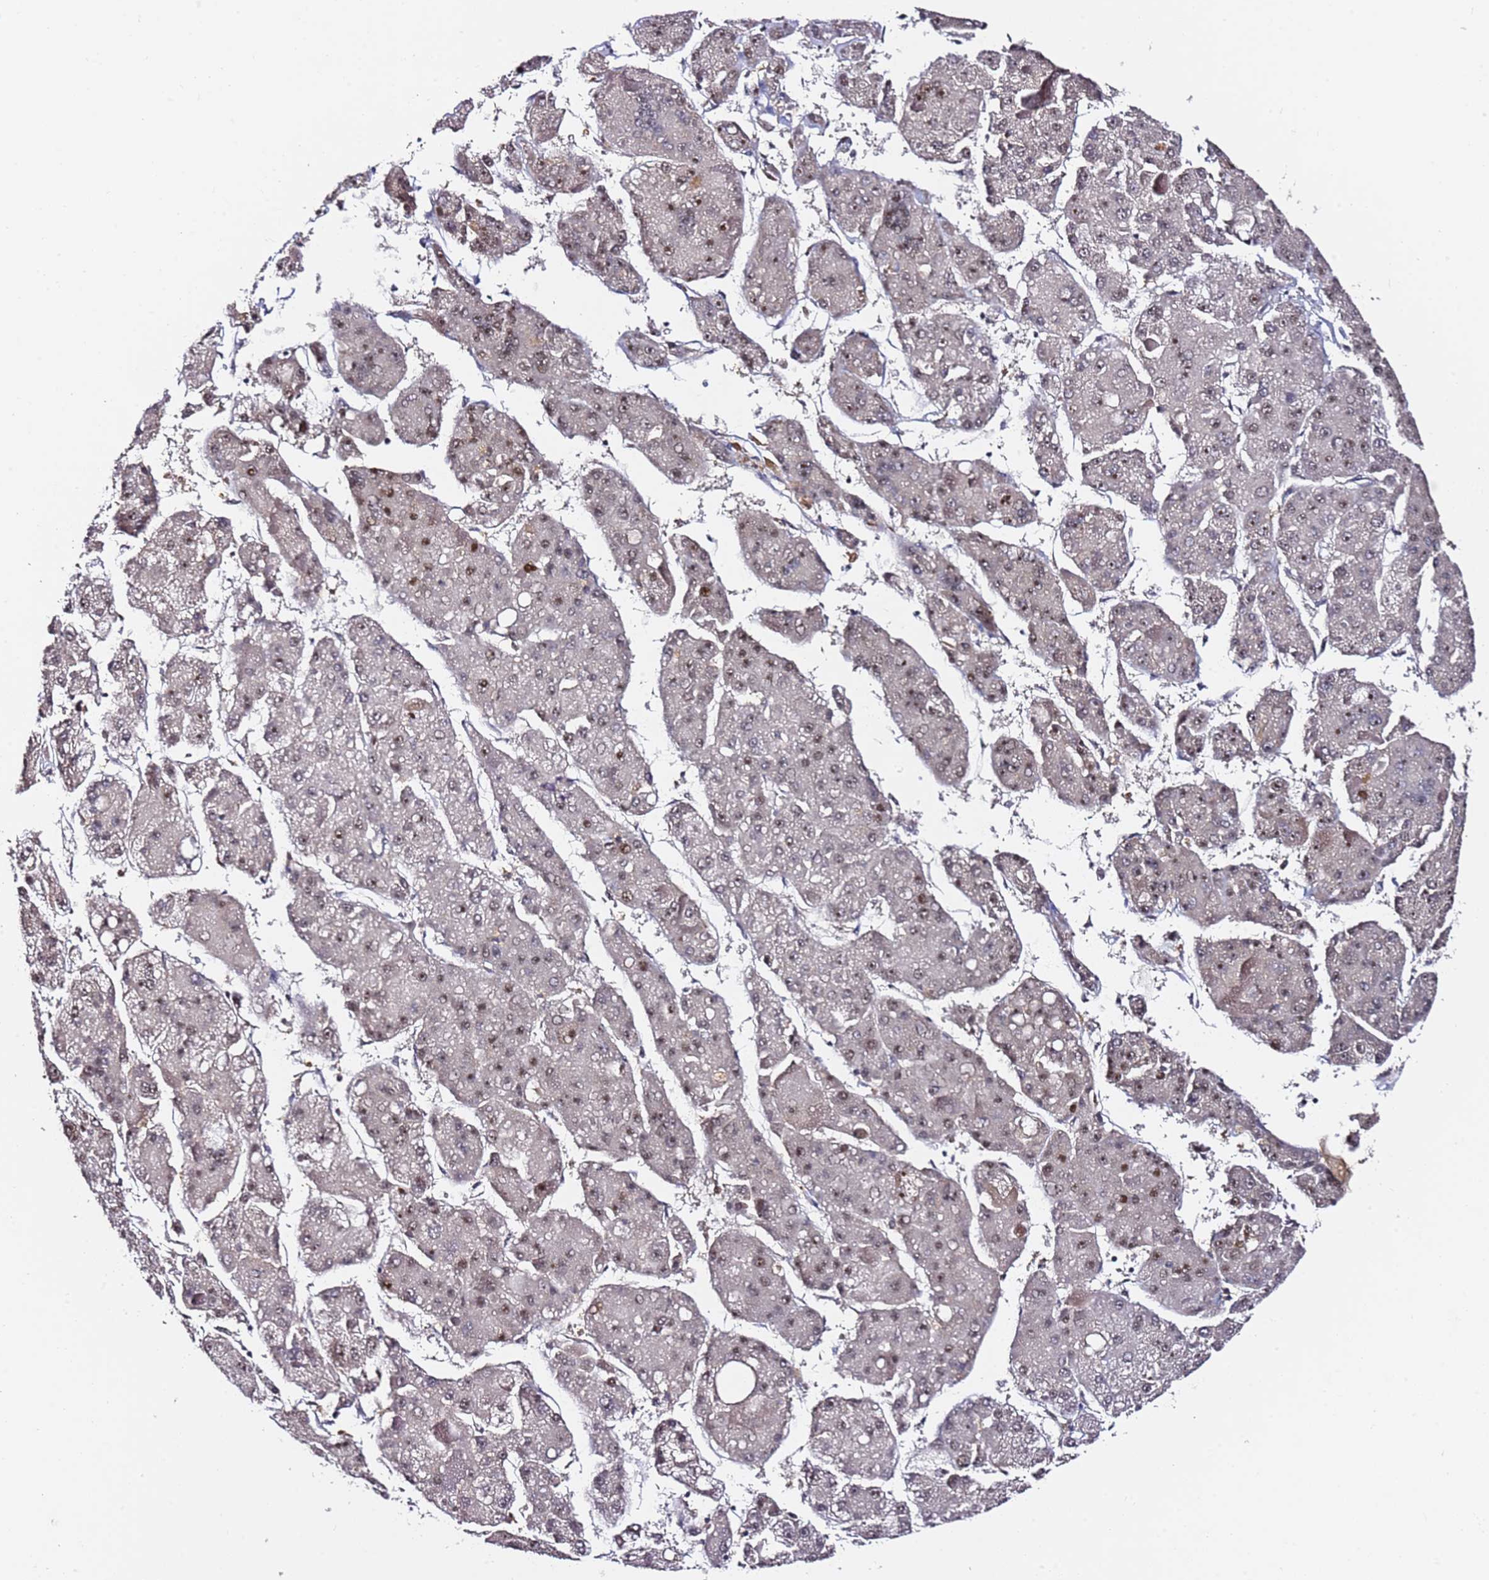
{"staining": {"intensity": "moderate", "quantity": ">75%", "location": "nuclear"}, "tissue": "liver cancer", "cell_type": "Tumor cells", "image_type": "cancer", "snomed": [{"axis": "morphology", "description": "Carcinoma, Hepatocellular, NOS"}, {"axis": "topography", "description": "Liver"}], "caption": "This micrograph displays hepatocellular carcinoma (liver) stained with IHC to label a protein in brown. The nuclear of tumor cells show moderate positivity for the protein. Nuclei are counter-stained blue.", "gene": "FCF1", "patient": {"sex": "female", "age": 73}}